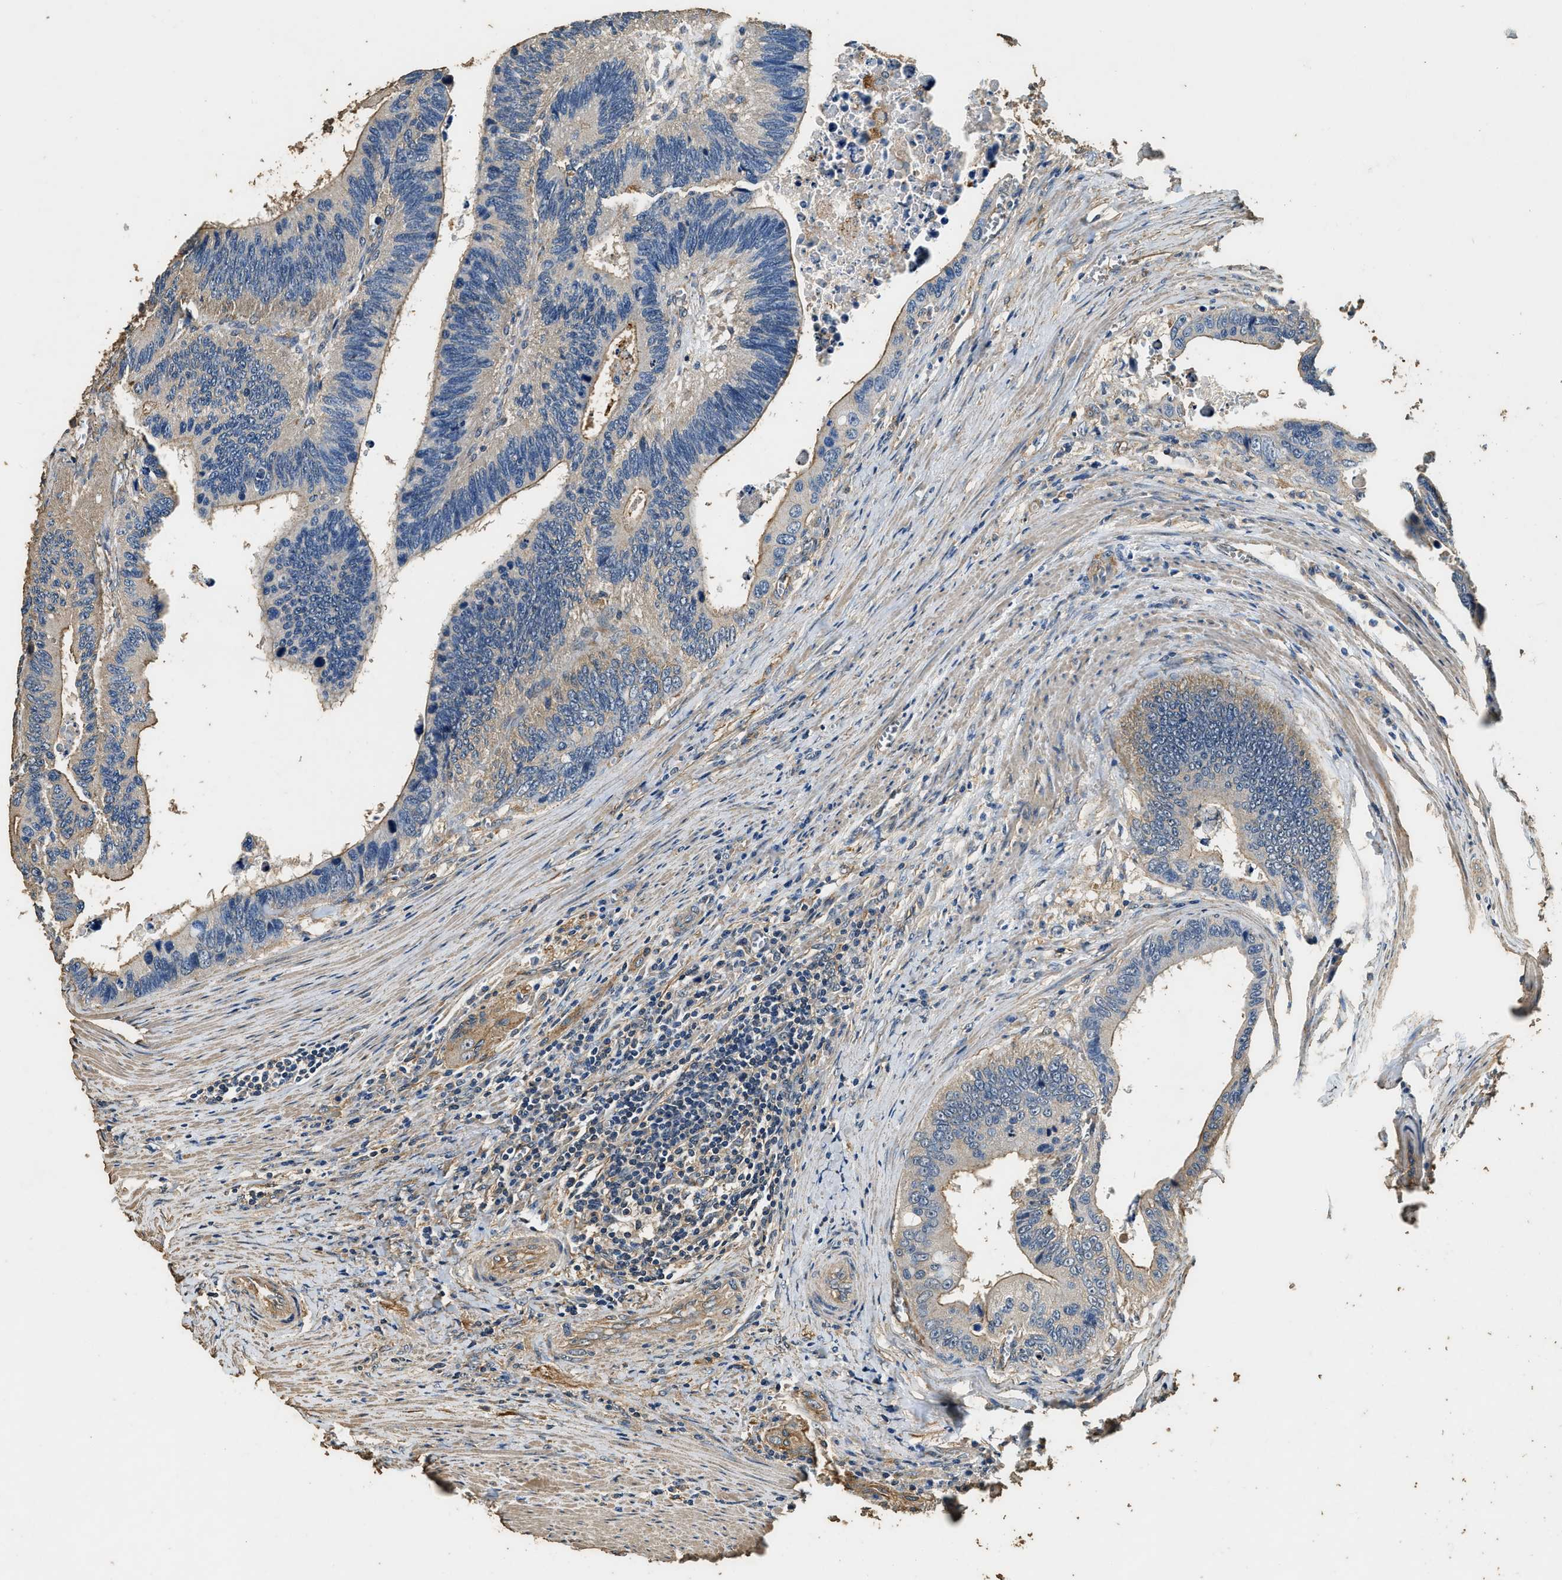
{"staining": {"intensity": "weak", "quantity": "25%-75%", "location": "cytoplasmic/membranous"}, "tissue": "colorectal cancer", "cell_type": "Tumor cells", "image_type": "cancer", "snomed": [{"axis": "morphology", "description": "Adenocarcinoma, NOS"}, {"axis": "topography", "description": "Colon"}], "caption": "This photomicrograph demonstrates IHC staining of colorectal cancer (adenocarcinoma), with low weak cytoplasmic/membranous staining in about 25%-75% of tumor cells.", "gene": "MIB1", "patient": {"sex": "male", "age": 72}}